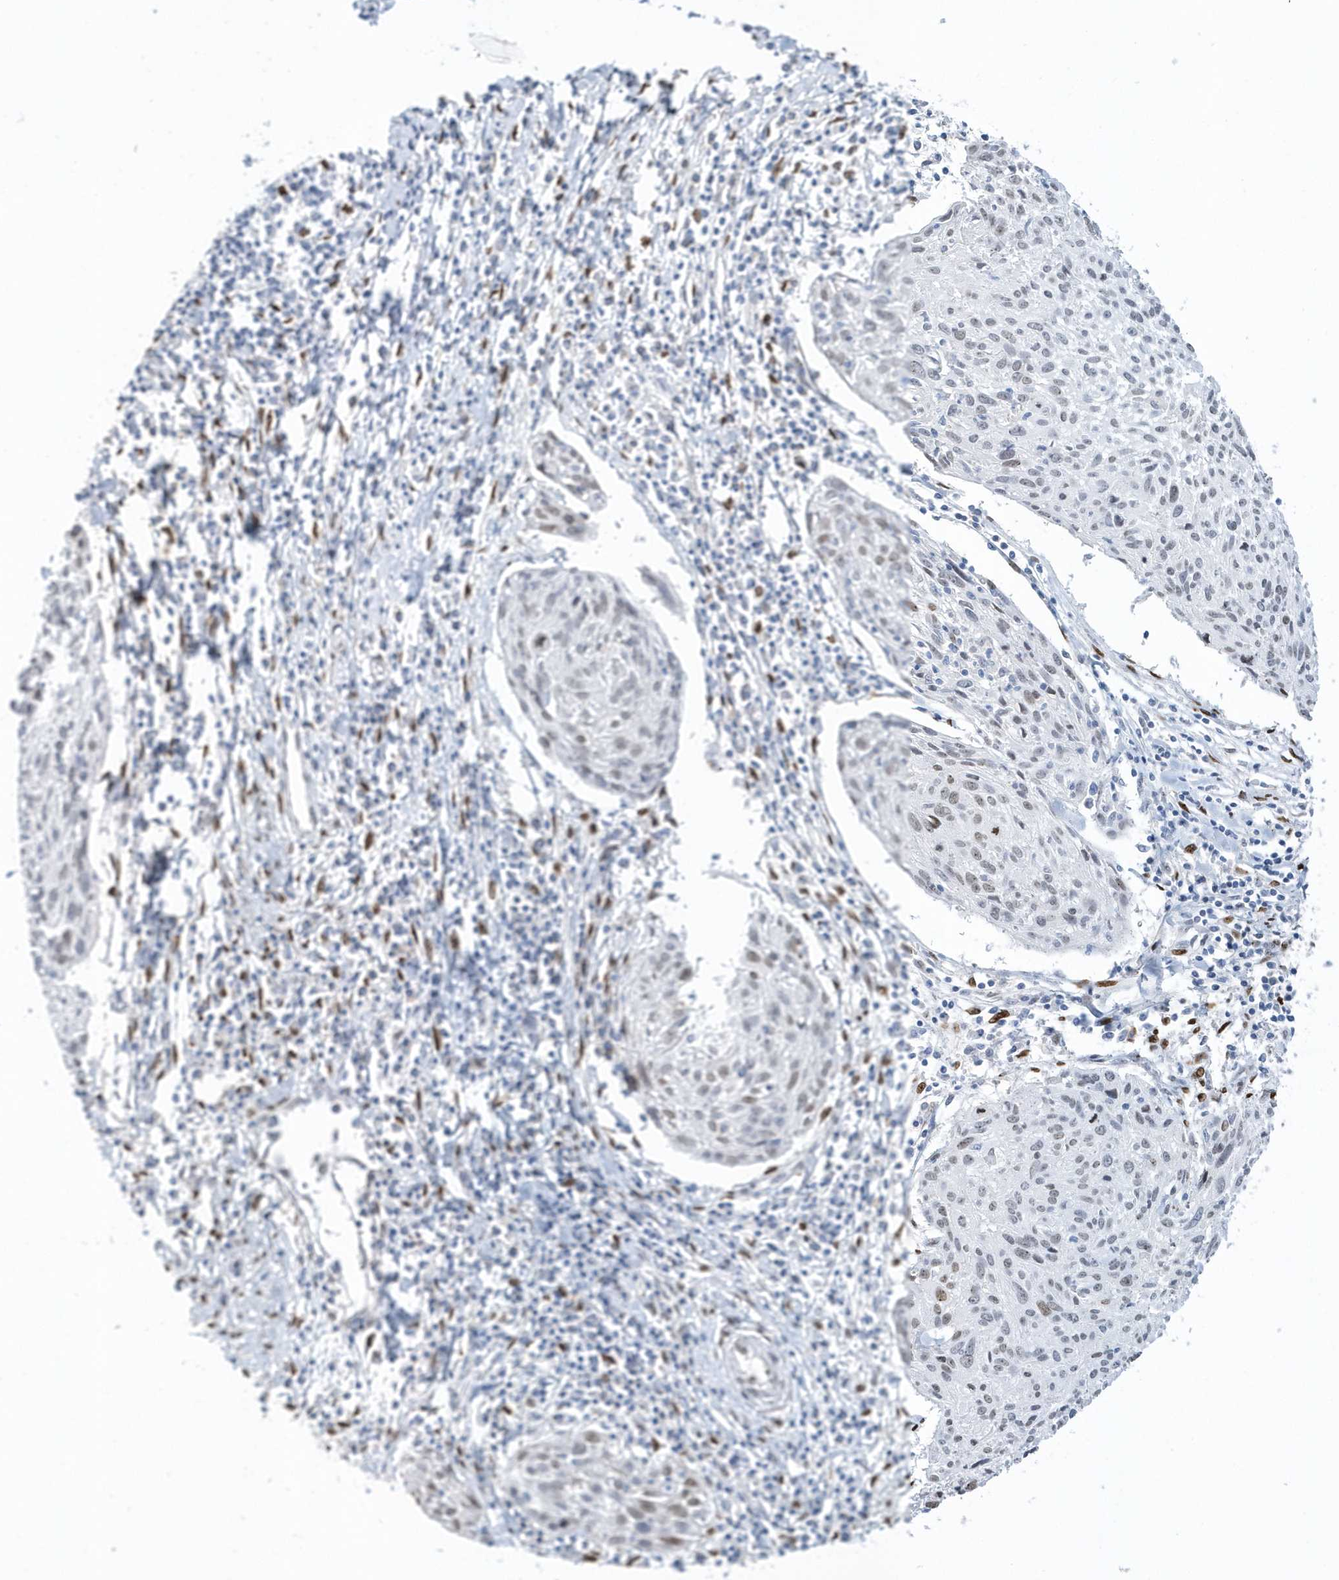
{"staining": {"intensity": "weak", "quantity": "<25%", "location": "nuclear"}, "tissue": "cervical cancer", "cell_type": "Tumor cells", "image_type": "cancer", "snomed": [{"axis": "morphology", "description": "Squamous cell carcinoma, NOS"}, {"axis": "topography", "description": "Cervix"}], "caption": "Immunohistochemistry (IHC) histopathology image of neoplastic tissue: squamous cell carcinoma (cervical) stained with DAB shows no significant protein positivity in tumor cells. (Stains: DAB (3,3'-diaminobenzidine) IHC with hematoxylin counter stain, Microscopy: brightfield microscopy at high magnification).", "gene": "MACROH2A2", "patient": {"sex": "female", "age": 51}}